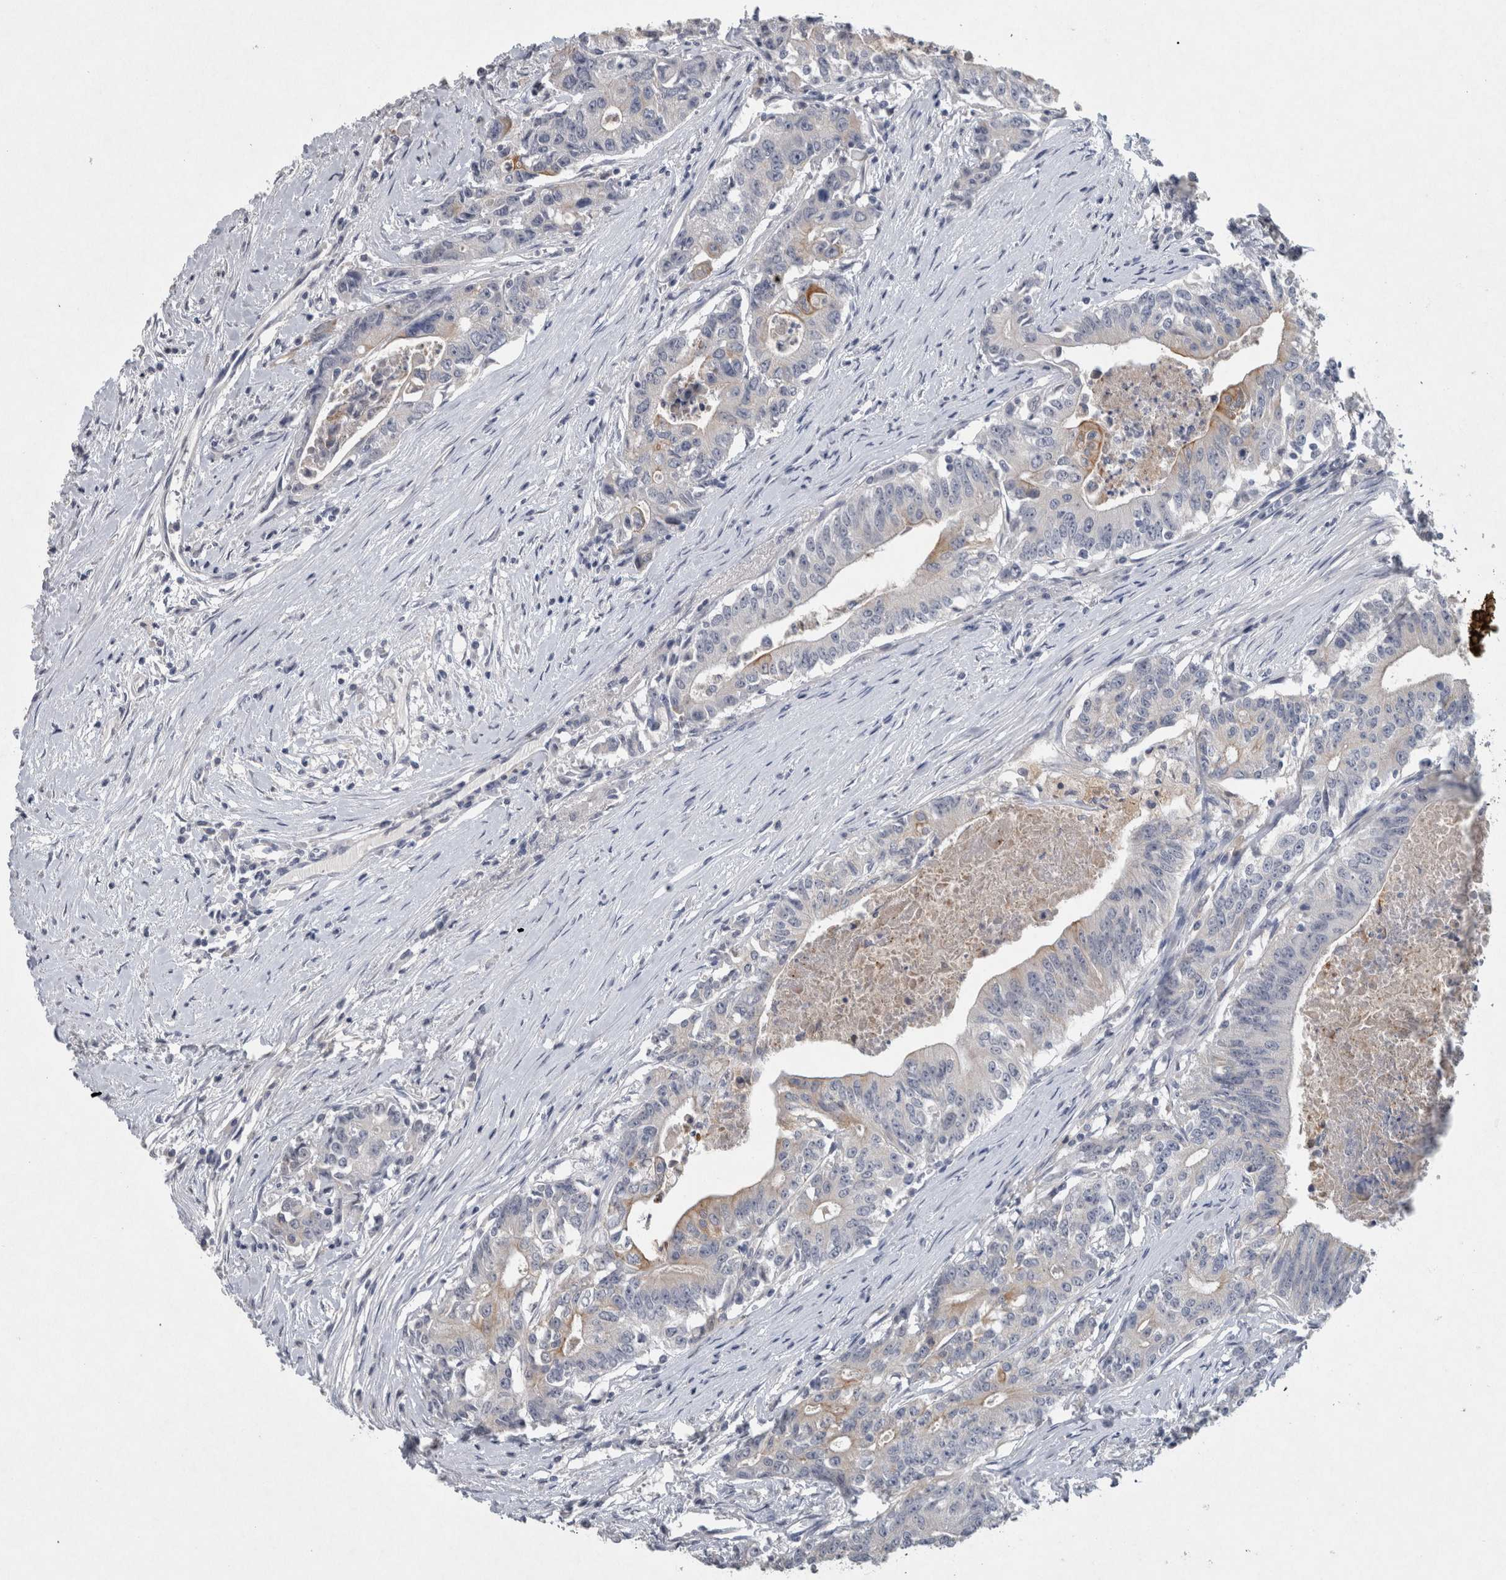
{"staining": {"intensity": "weak", "quantity": "<25%", "location": "cytoplasmic/membranous"}, "tissue": "colorectal cancer", "cell_type": "Tumor cells", "image_type": "cancer", "snomed": [{"axis": "morphology", "description": "Adenocarcinoma, NOS"}, {"axis": "topography", "description": "Colon"}], "caption": "A high-resolution photomicrograph shows immunohistochemistry (IHC) staining of colorectal cancer, which reveals no significant positivity in tumor cells.", "gene": "HEXD", "patient": {"sex": "female", "age": 77}}